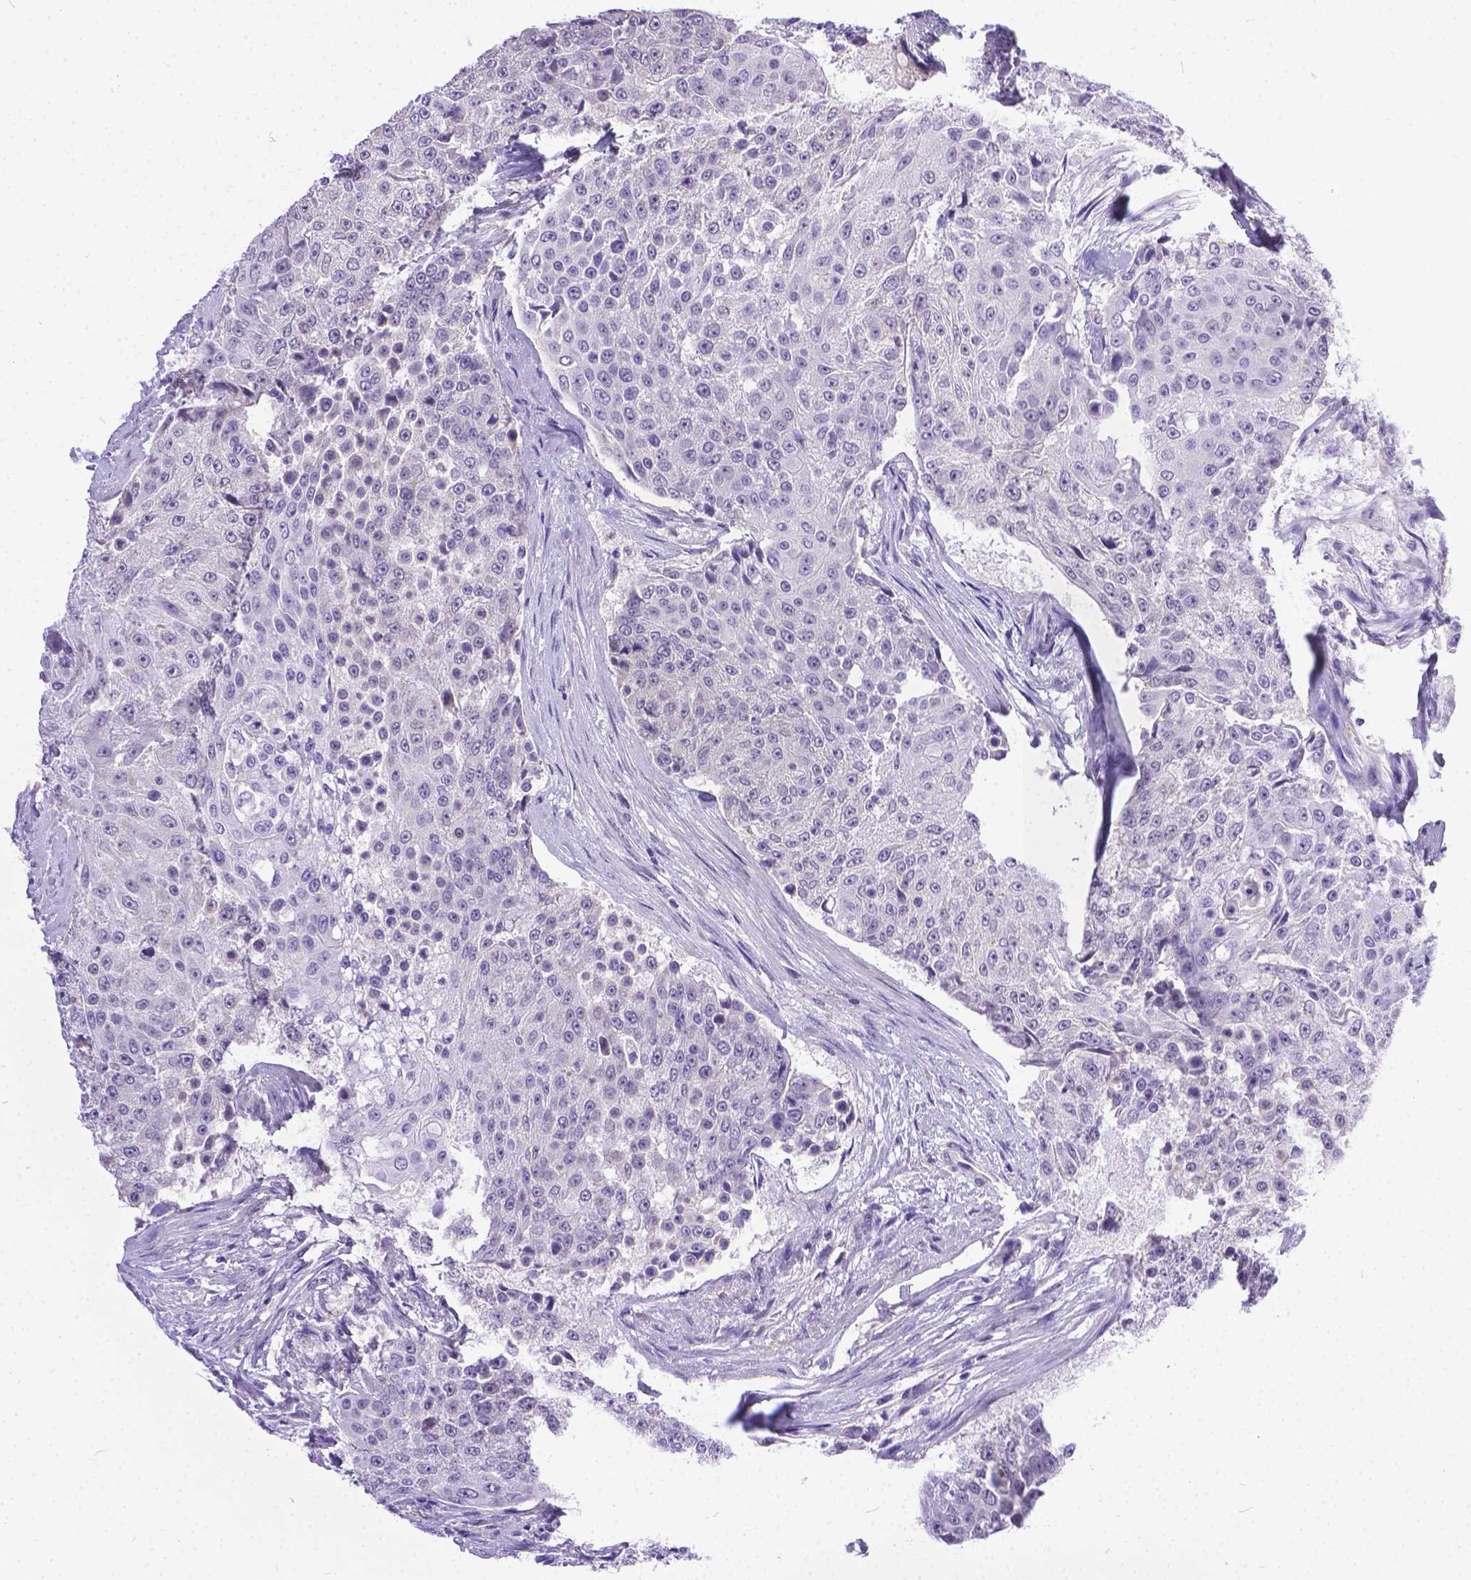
{"staining": {"intensity": "negative", "quantity": "none", "location": "none"}, "tissue": "urothelial cancer", "cell_type": "Tumor cells", "image_type": "cancer", "snomed": [{"axis": "morphology", "description": "Urothelial carcinoma, High grade"}, {"axis": "topography", "description": "Urinary bladder"}], "caption": "Urothelial carcinoma (high-grade) was stained to show a protein in brown. There is no significant expression in tumor cells.", "gene": "DLEC1", "patient": {"sex": "female", "age": 63}}